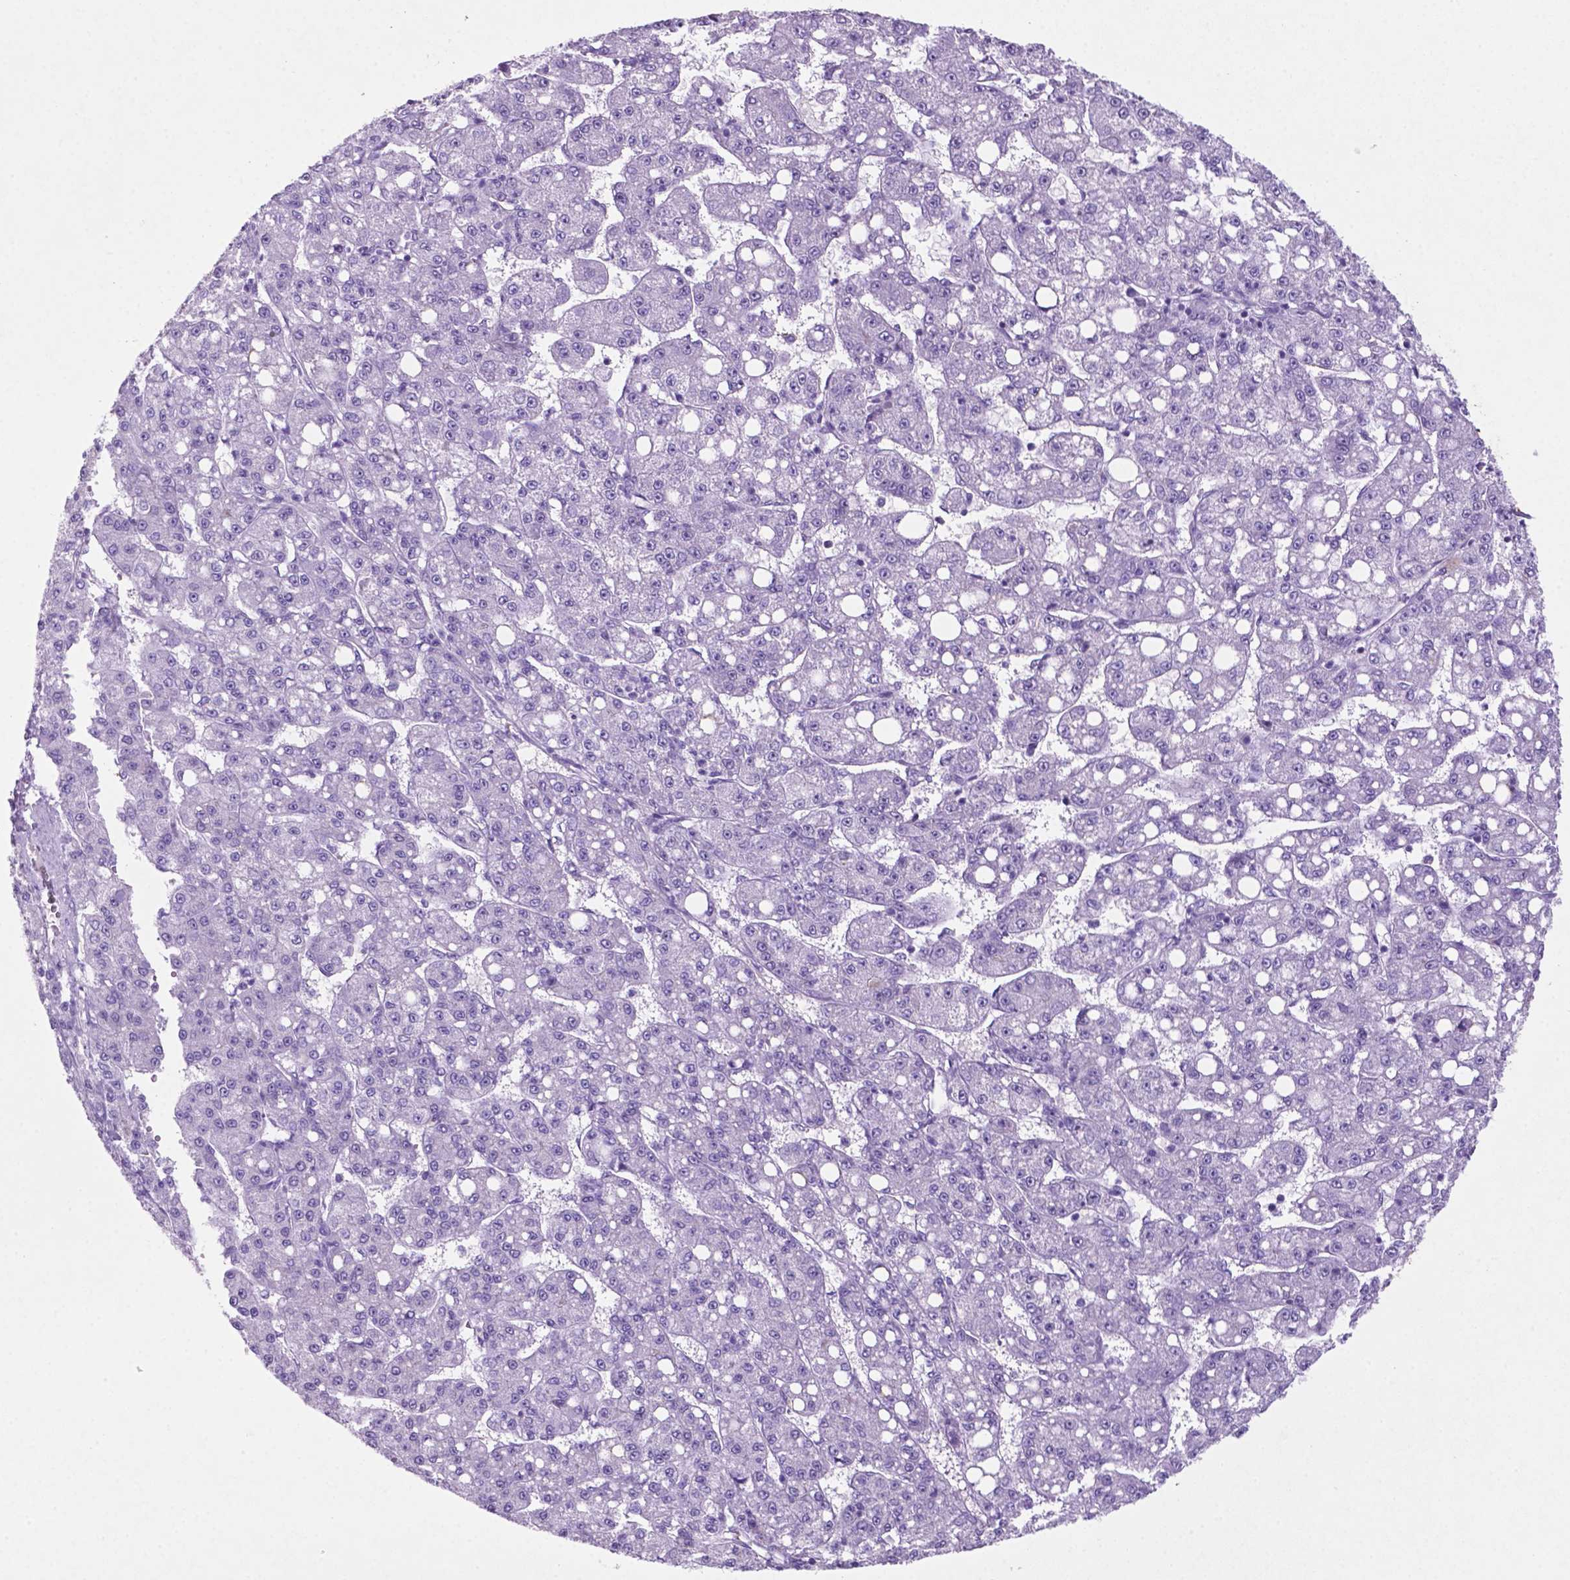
{"staining": {"intensity": "negative", "quantity": "none", "location": "none"}, "tissue": "liver cancer", "cell_type": "Tumor cells", "image_type": "cancer", "snomed": [{"axis": "morphology", "description": "Carcinoma, Hepatocellular, NOS"}, {"axis": "topography", "description": "Liver"}], "caption": "An IHC image of liver hepatocellular carcinoma is shown. There is no staining in tumor cells of liver hepatocellular carcinoma. (DAB immunohistochemistry visualized using brightfield microscopy, high magnification).", "gene": "C18orf21", "patient": {"sex": "female", "age": 65}}